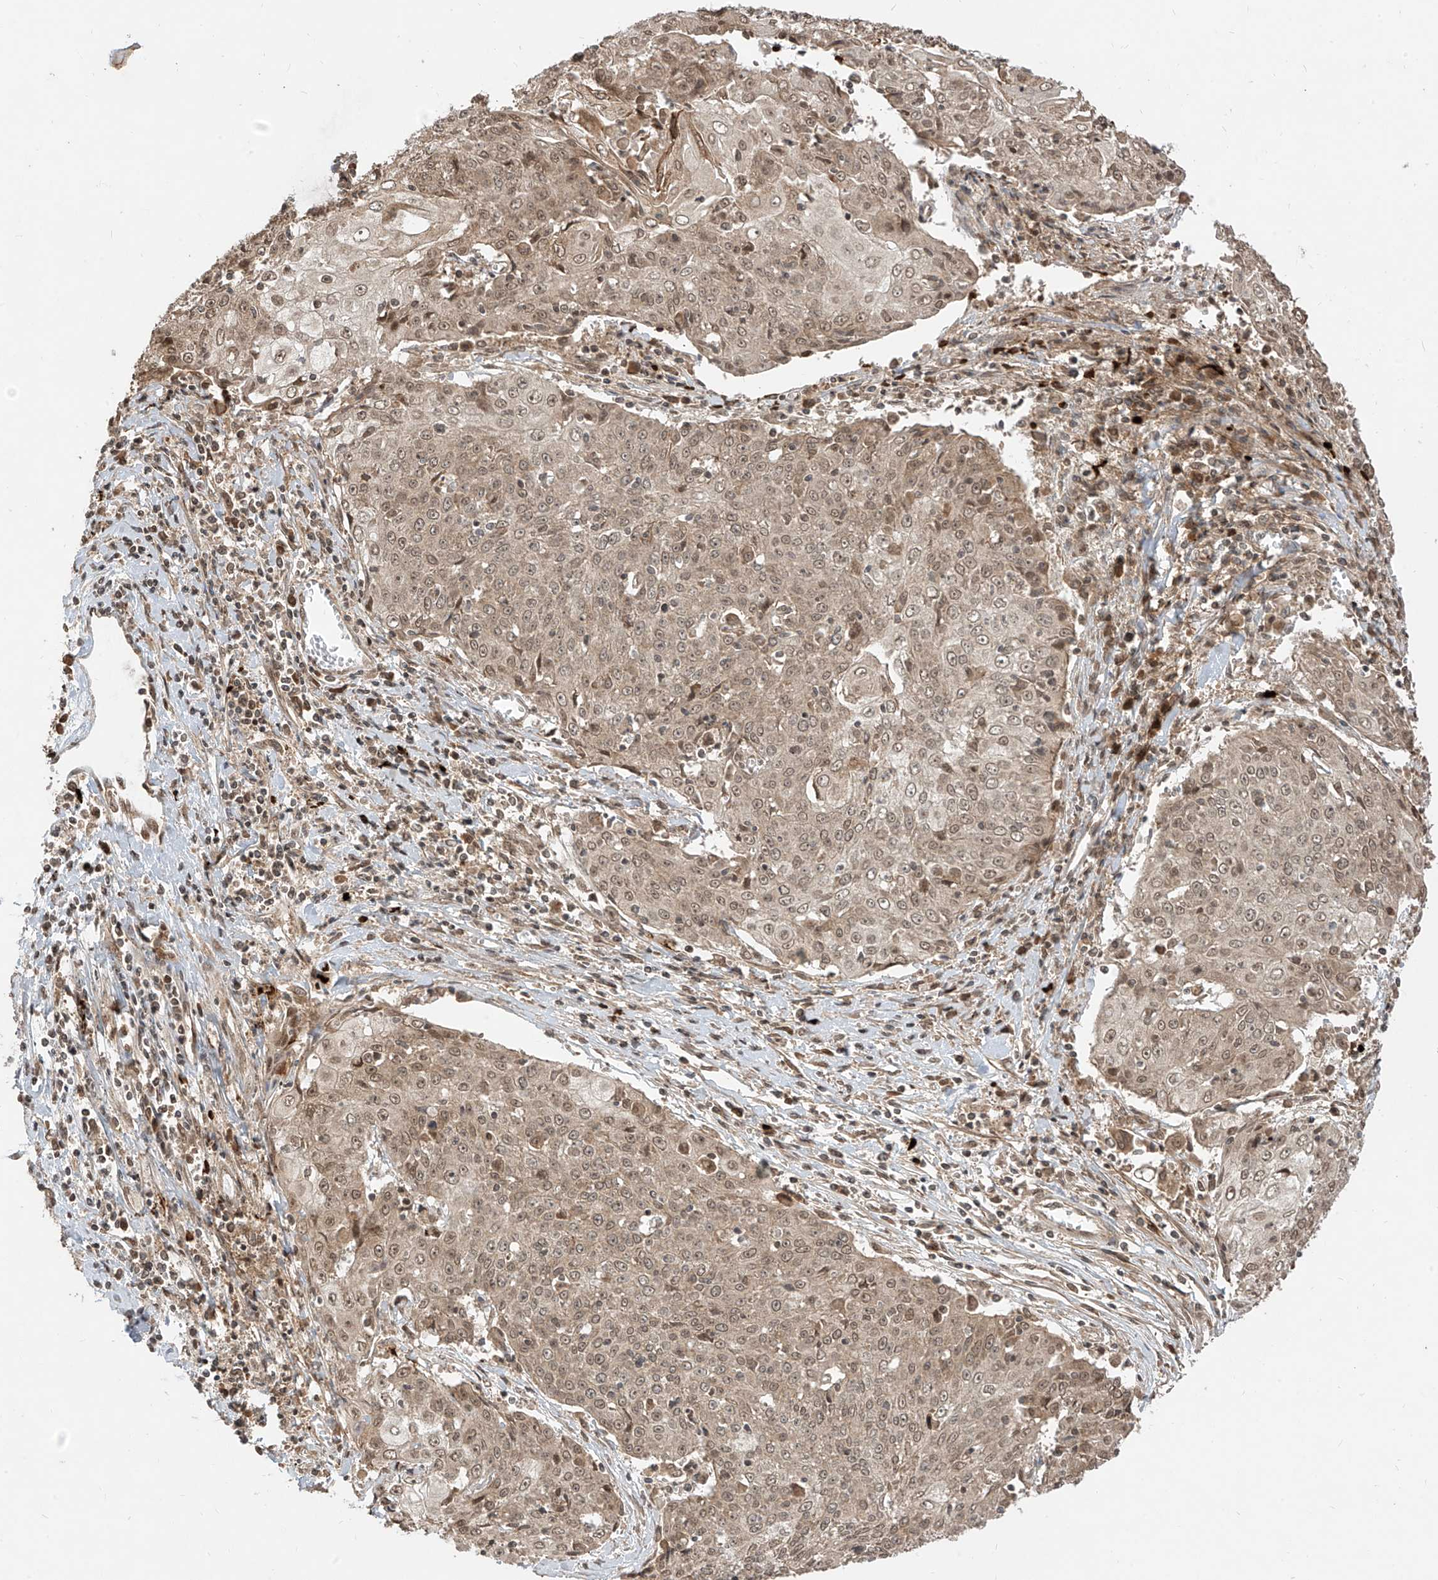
{"staining": {"intensity": "moderate", "quantity": ">75%", "location": "cytoplasmic/membranous,nuclear"}, "tissue": "cervical cancer", "cell_type": "Tumor cells", "image_type": "cancer", "snomed": [{"axis": "morphology", "description": "Squamous cell carcinoma, NOS"}, {"axis": "topography", "description": "Cervix"}], "caption": "DAB immunohistochemical staining of squamous cell carcinoma (cervical) demonstrates moderate cytoplasmic/membranous and nuclear protein expression in approximately >75% of tumor cells.", "gene": "LCOR", "patient": {"sex": "female", "age": 48}}